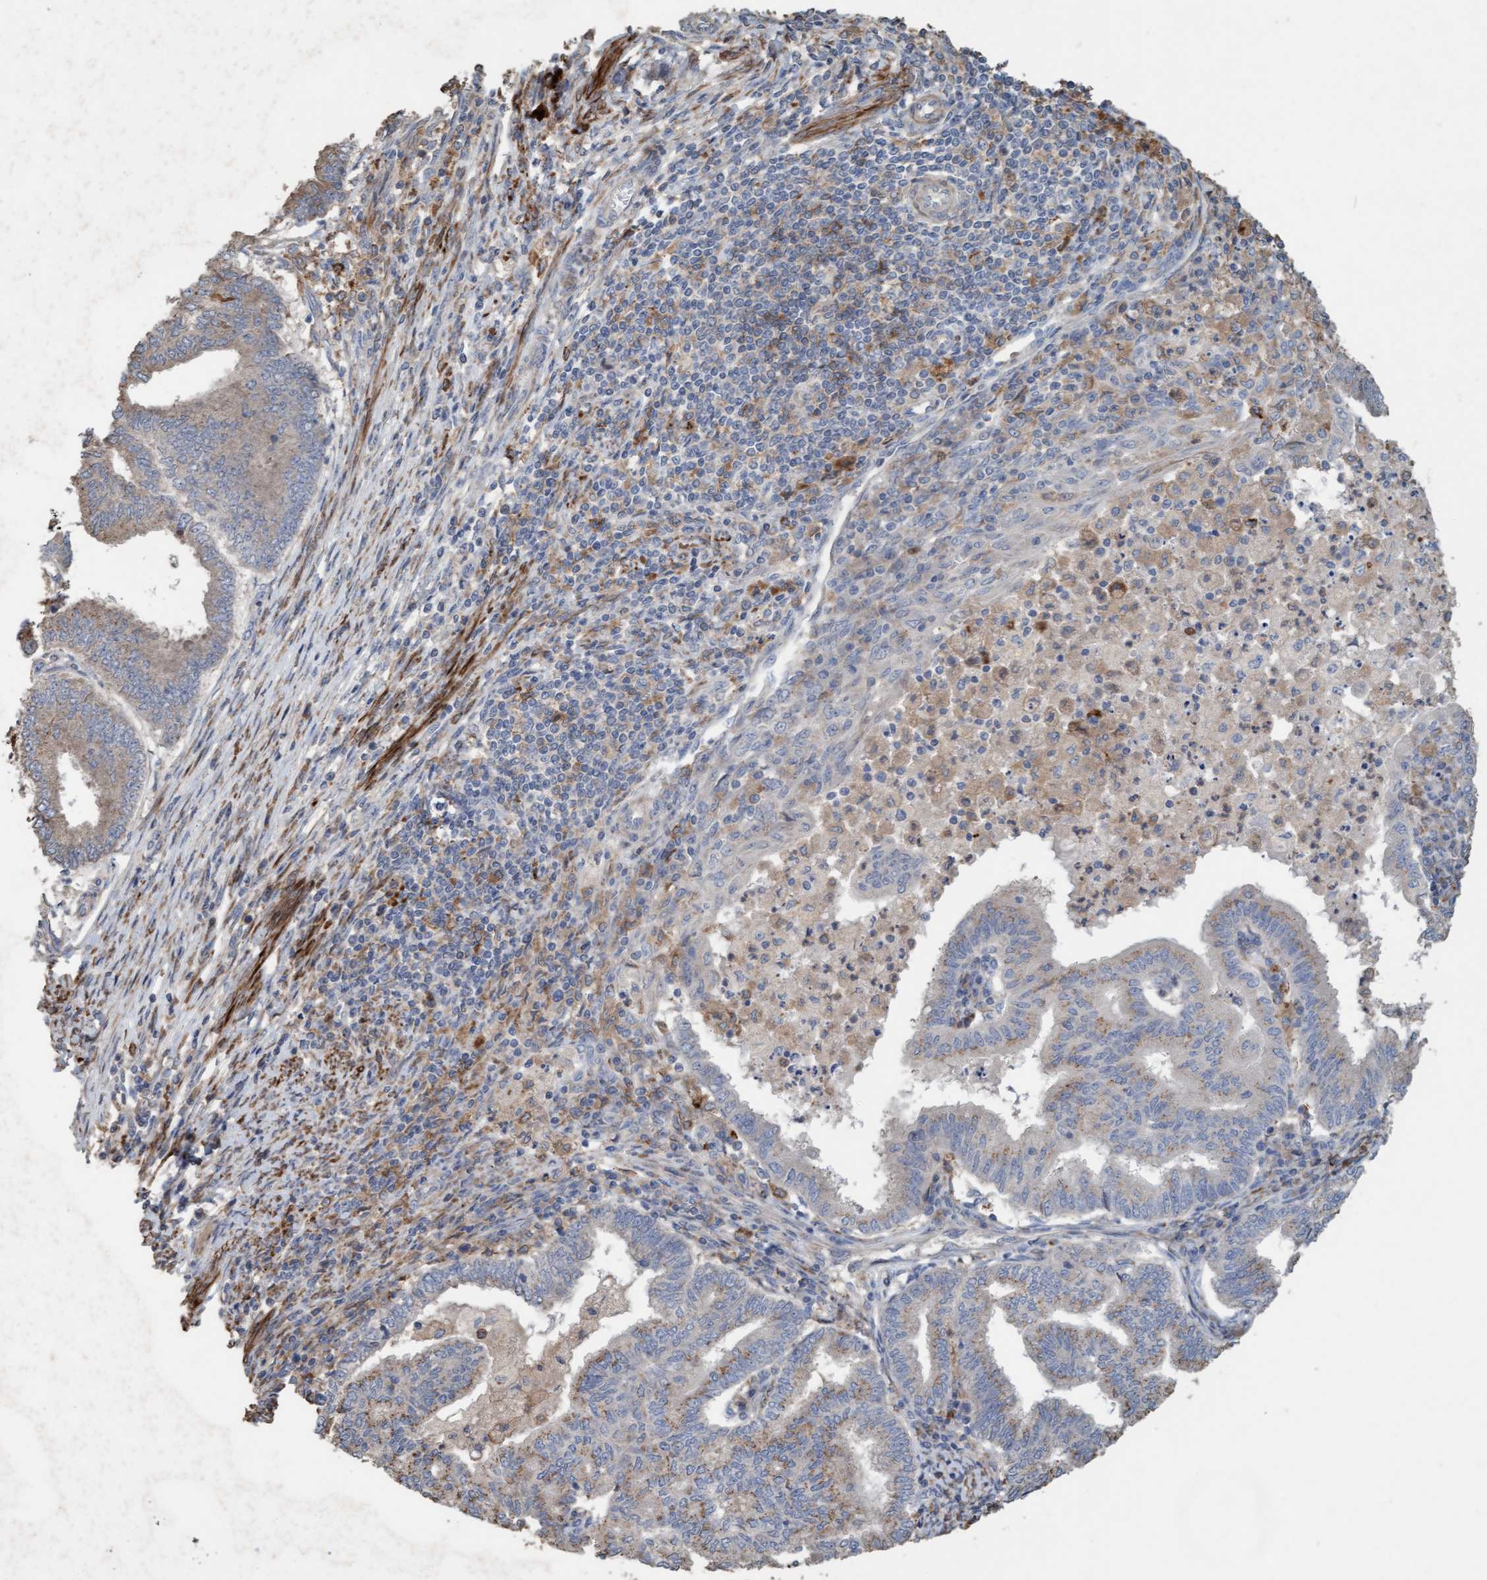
{"staining": {"intensity": "weak", "quantity": "<25%", "location": "cytoplasmic/membranous"}, "tissue": "endometrial cancer", "cell_type": "Tumor cells", "image_type": "cancer", "snomed": [{"axis": "morphology", "description": "Polyp, NOS"}, {"axis": "morphology", "description": "Adenocarcinoma, NOS"}, {"axis": "morphology", "description": "Adenoma, NOS"}, {"axis": "topography", "description": "Endometrium"}], "caption": "This is an IHC image of endometrial cancer. There is no expression in tumor cells.", "gene": "LONRF1", "patient": {"sex": "female", "age": 79}}